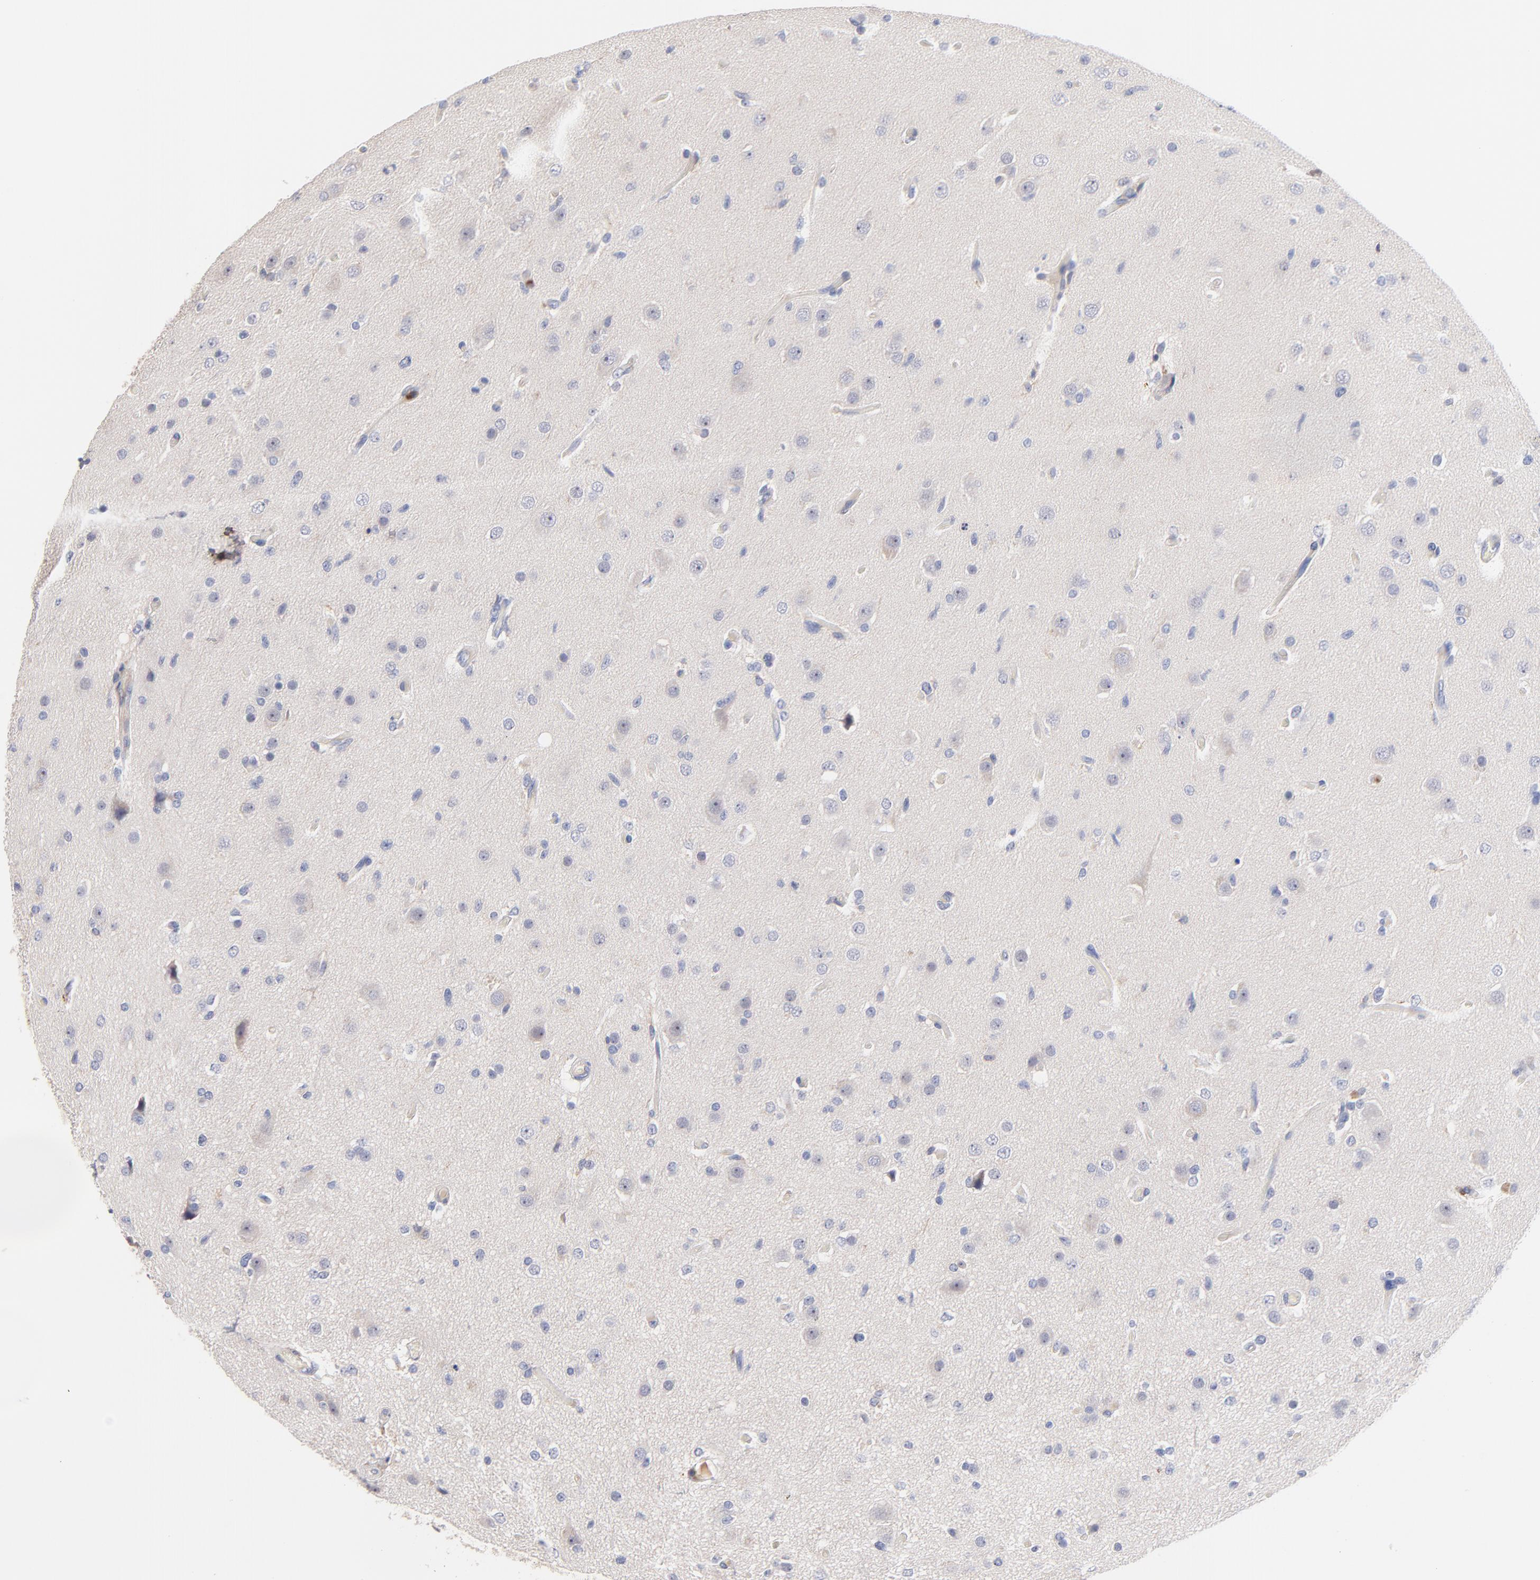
{"staining": {"intensity": "weak", "quantity": "<25%", "location": "cytoplasmic/membranous"}, "tissue": "glioma", "cell_type": "Tumor cells", "image_type": "cancer", "snomed": [{"axis": "morphology", "description": "Glioma, malignant, High grade"}, {"axis": "topography", "description": "Brain"}], "caption": "Tumor cells show no significant positivity in malignant glioma (high-grade). The staining was performed using DAB to visualize the protein expression in brown, while the nuclei were stained in blue with hematoxylin (Magnification: 20x).", "gene": "KREMEN2", "patient": {"sex": "male", "age": 33}}